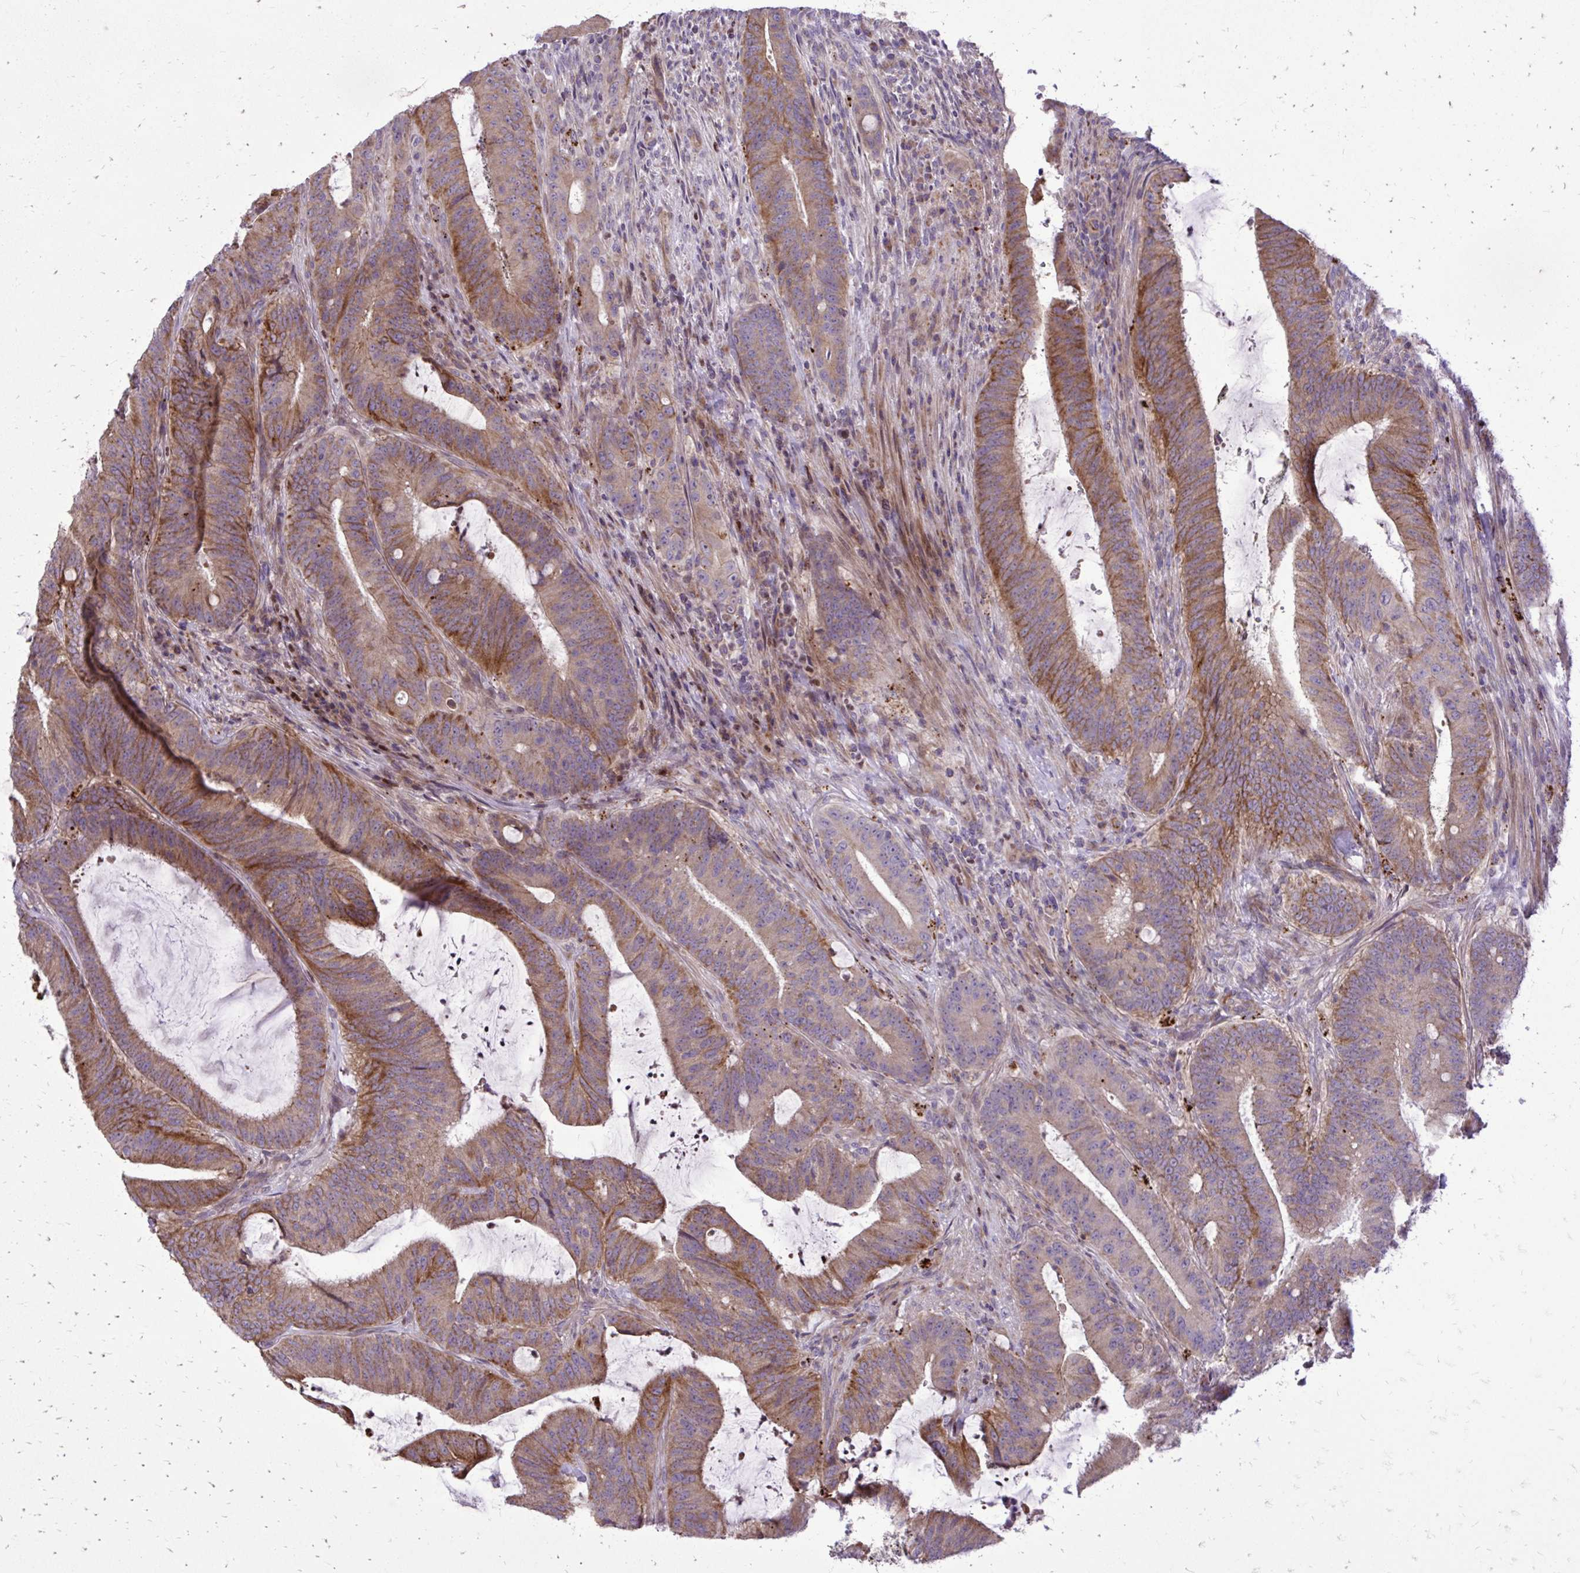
{"staining": {"intensity": "moderate", "quantity": ">75%", "location": "cytoplasmic/membranous"}, "tissue": "colorectal cancer", "cell_type": "Tumor cells", "image_type": "cancer", "snomed": [{"axis": "morphology", "description": "Adenocarcinoma, NOS"}, {"axis": "topography", "description": "Colon"}], "caption": "This is an image of IHC staining of colorectal adenocarcinoma, which shows moderate positivity in the cytoplasmic/membranous of tumor cells.", "gene": "ABCC3", "patient": {"sex": "female", "age": 43}}